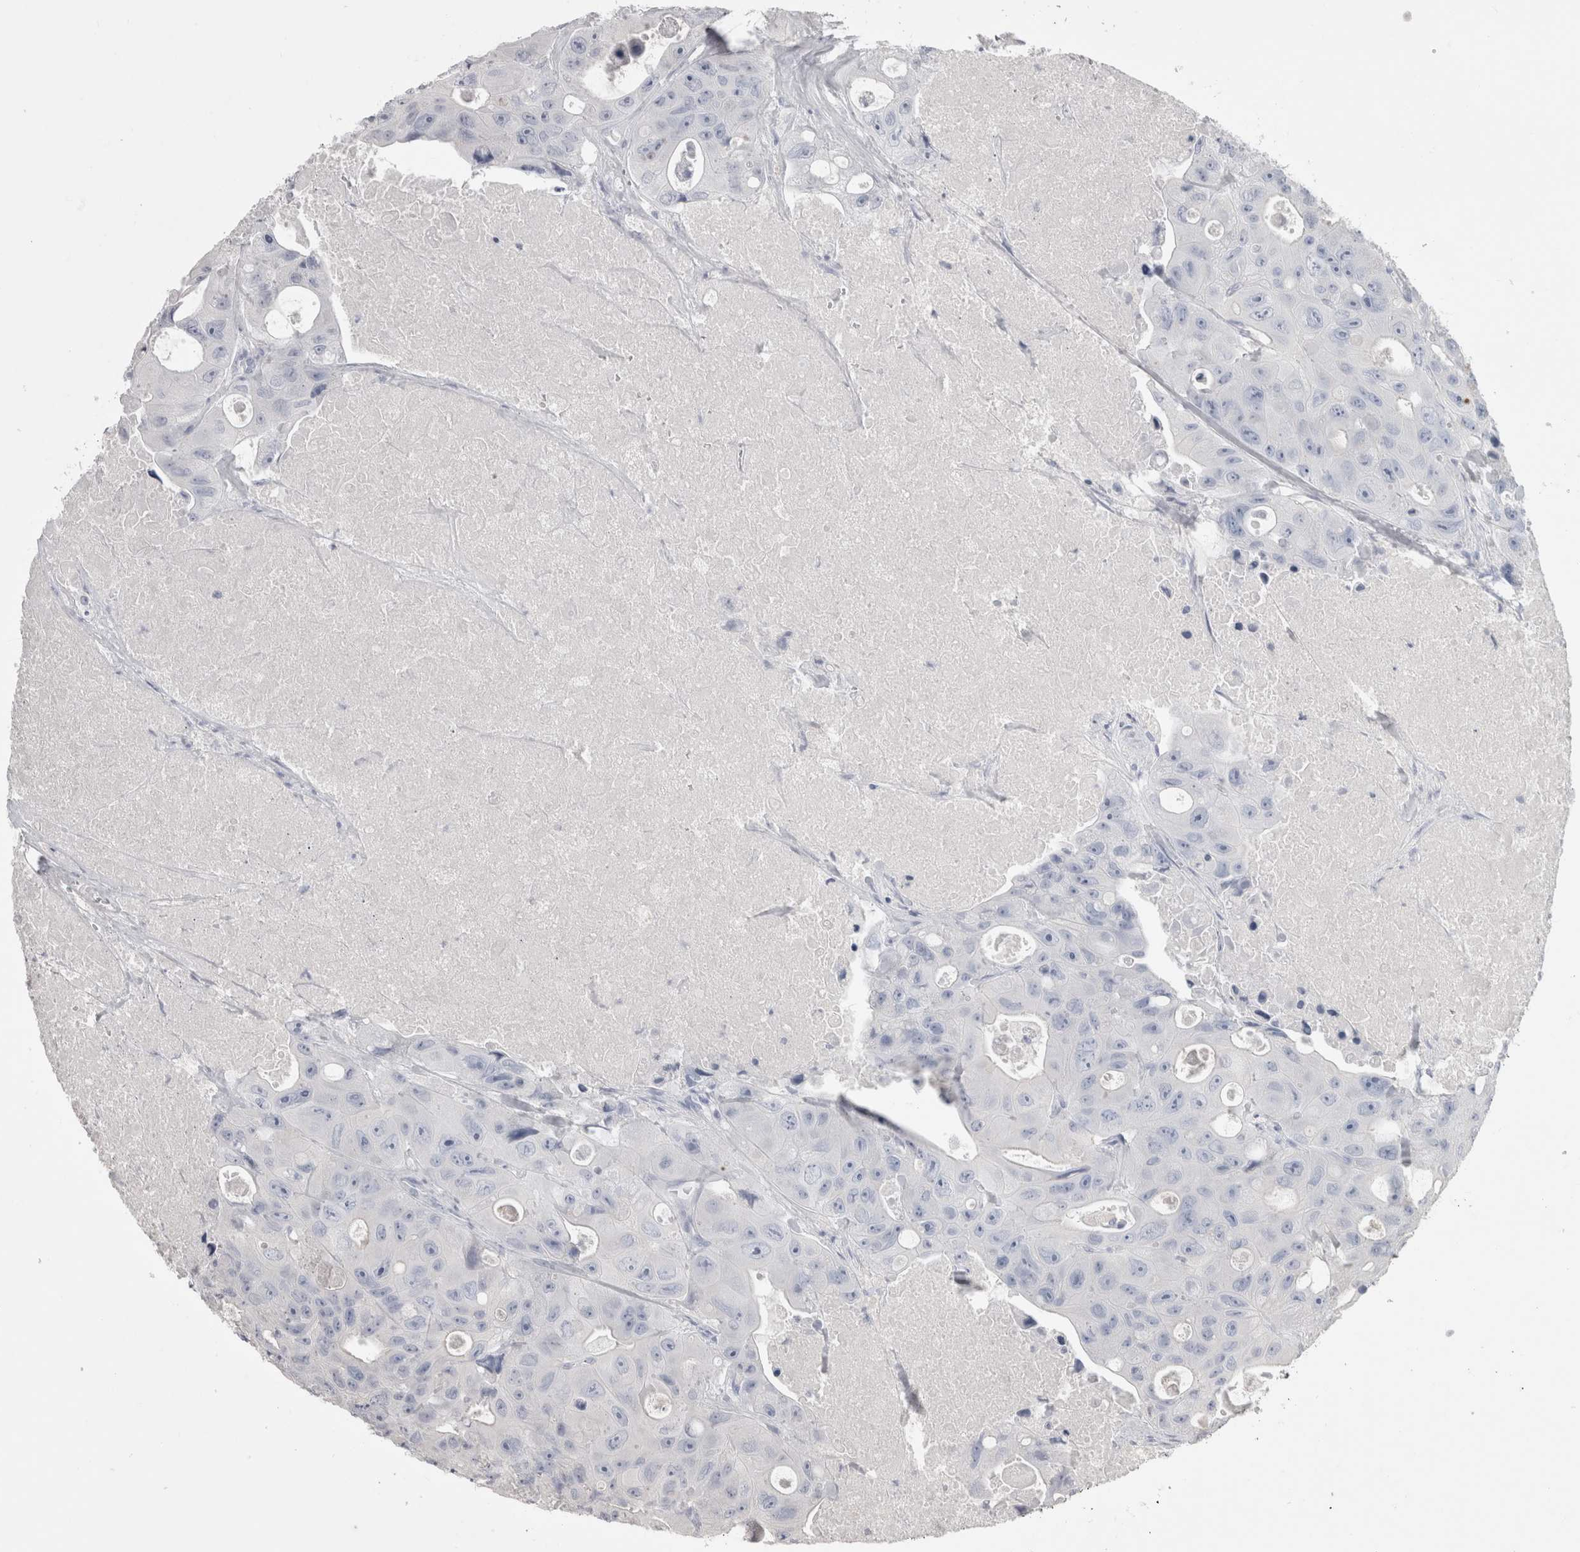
{"staining": {"intensity": "negative", "quantity": "none", "location": "none"}, "tissue": "colorectal cancer", "cell_type": "Tumor cells", "image_type": "cancer", "snomed": [{"axis": "morphology", "description": "Adenocarcinoma, NOS"}, {"axis": "topography", "description": "Colon"}], "caption": "Adenocarcinoma (colorectal) was stained to show a protein in brown. There is no significant staining in tumor cells.", "gene": "ADAM2", "patient": {"sex": "female", "age": 46}}